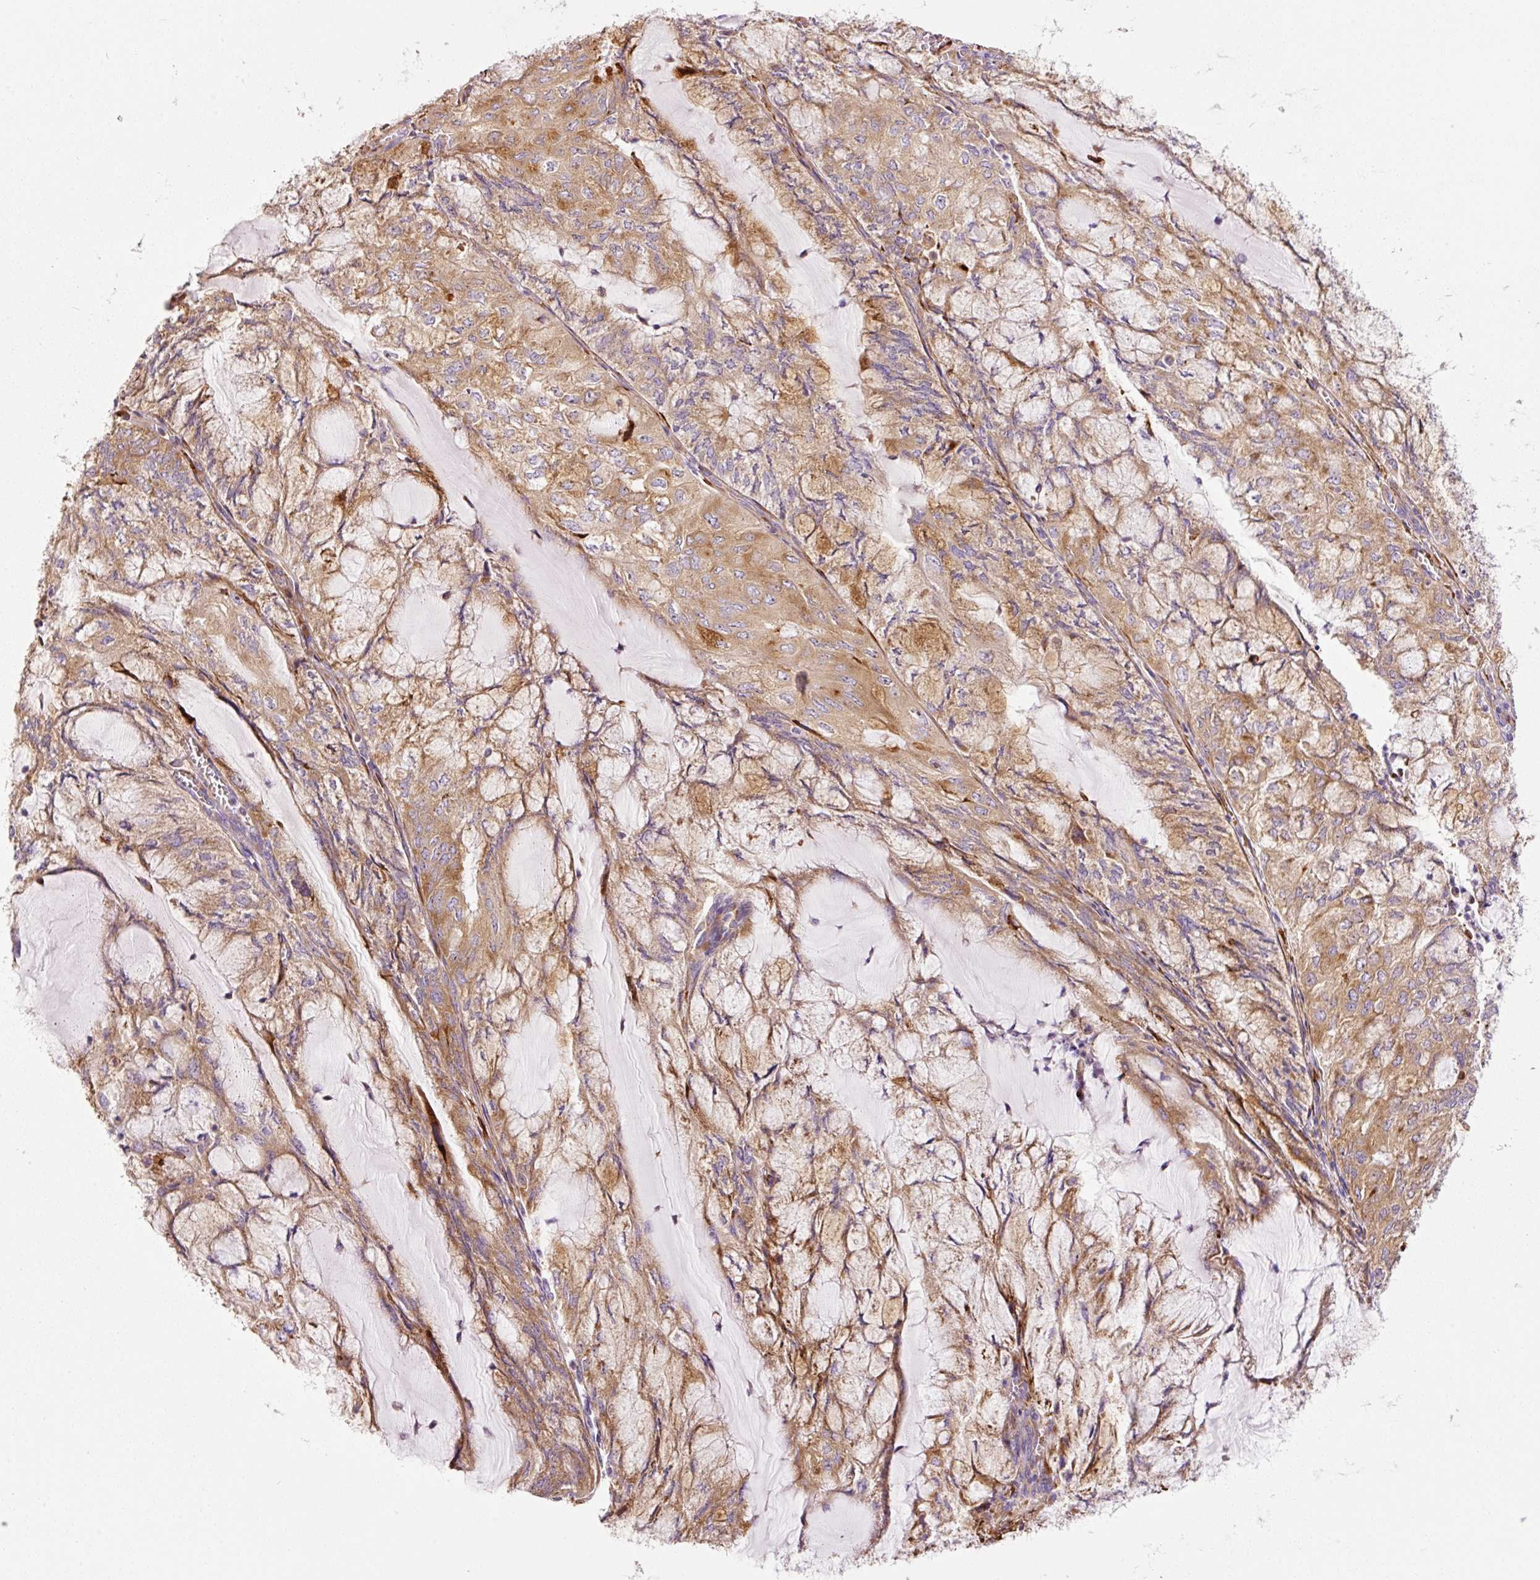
{"staining": {"intensity": "moderate", "quantity": ">75%", "location": "cytoplasmic/membranous"}, "tissue": "endometrial cancer", "cell_type": "Tumor cells", "image_type": "cancer", "snomed": [{"axis": "morphology", "description": "Adenocarcinoma, NOS"}, {"axis": "topography", "description": "Endometrium"}], "caption": "Brown immunohistochemical staining in endometrial cancer (adenocarcinoma) demonstrates moderate cytoplasmic/membranous expression in approximately >75% of tumor cells. (Stains: DAB in brown, nuclei in blue, Microscopy: brightfield microscopy at high magnification).", "gene": "RPL10A", "patient": {"sex": "female", "age": 81}}